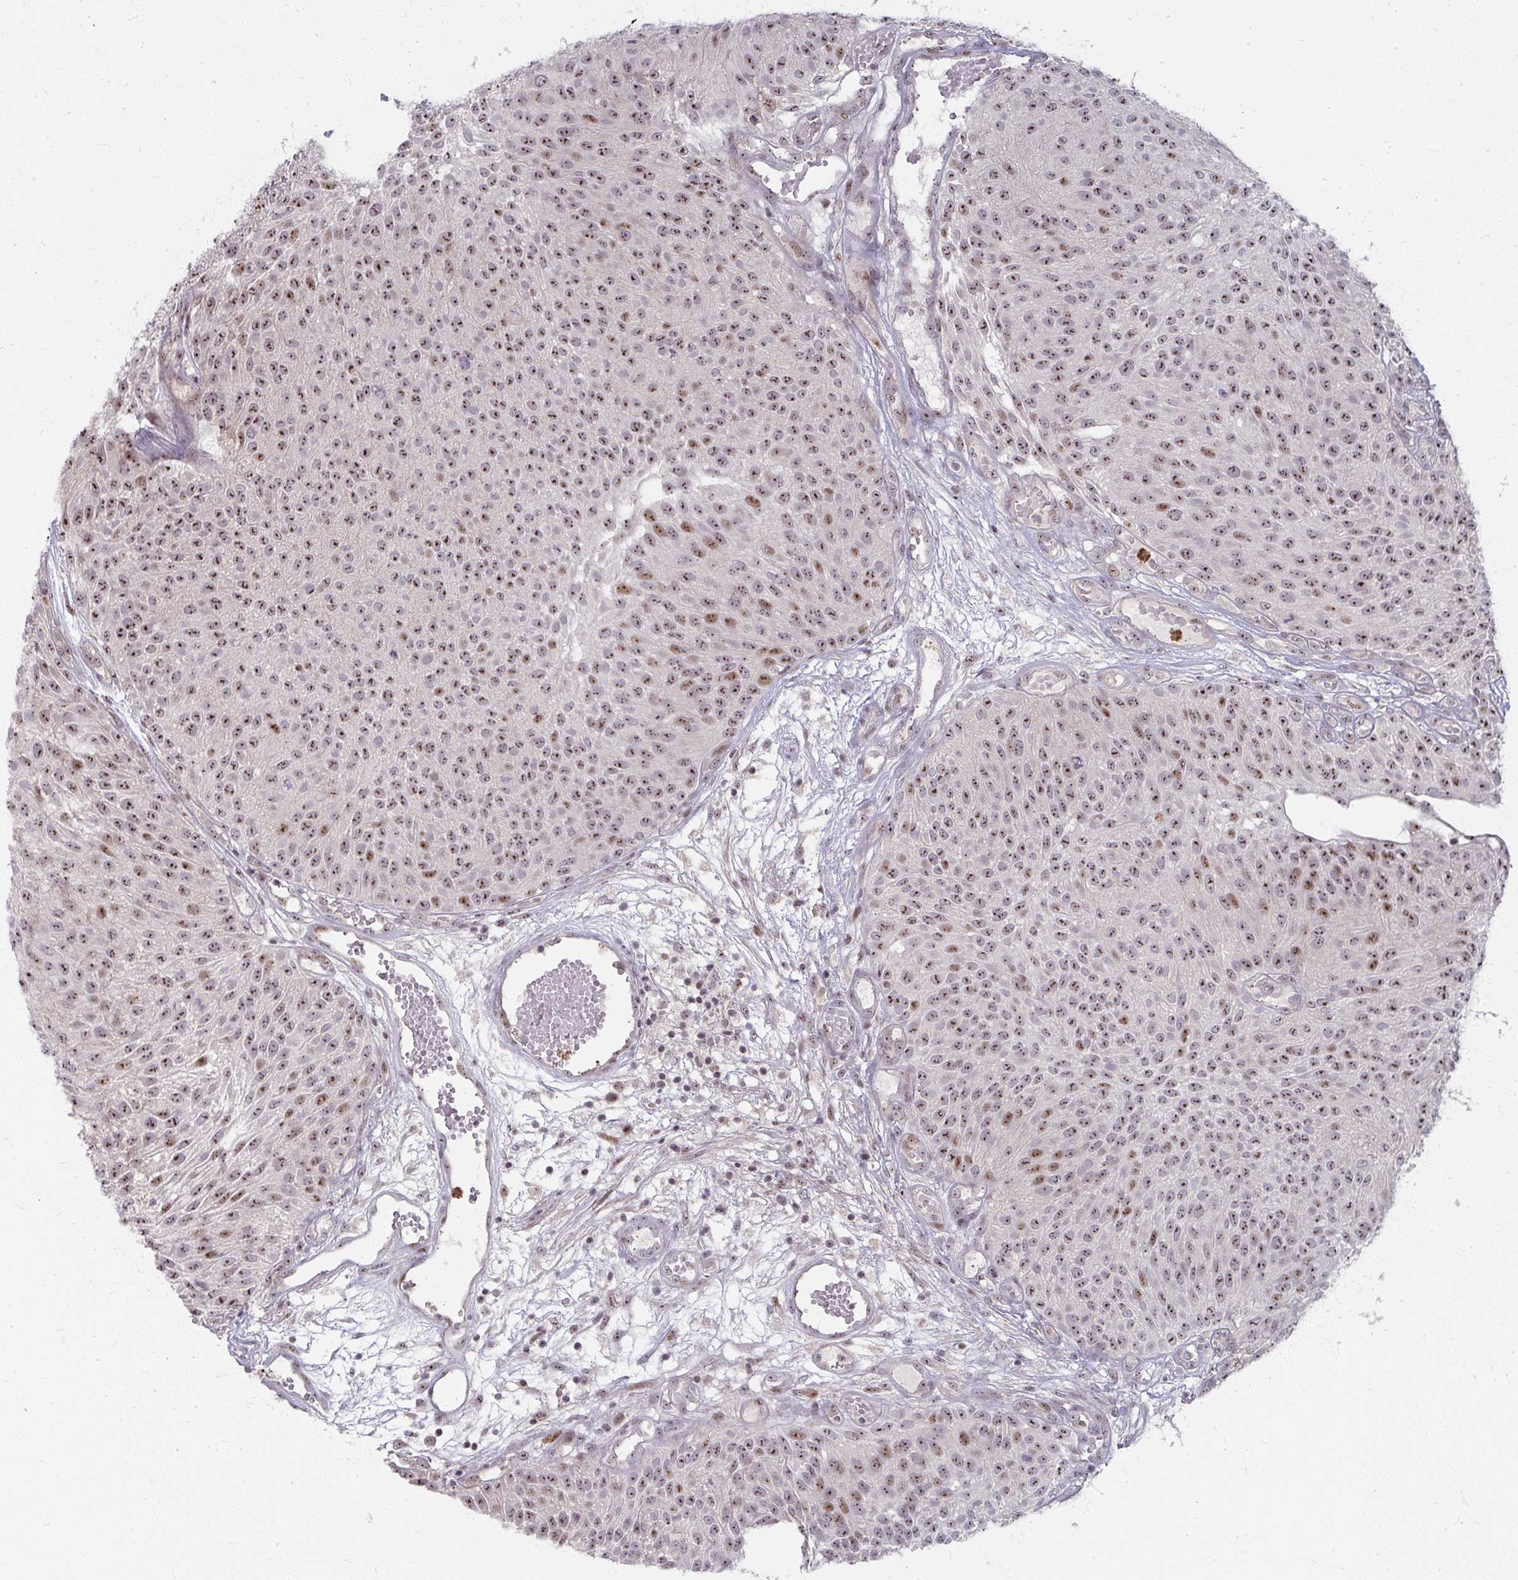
{"staining": {"intensity": "moderate", "quantity": ">75%", "location": "nuclear"}, "tissue": "urothelial cancer", "cell_type": "Tumor cells", "image_type": "cancer", "snomed": [{"axis": "morphology", "description": "Urothelial carcinoma, NOS"}, {"axis": "topography", "description": "Urinary bladder"}], "caption": "Urothelial cancer was stained to show a protein in brown. There is medium levels of moderate nuclear expression in approximately >75% of tumor cells. (Brightfield microscopy of DAB IHC at high magnification).", "gene": "MUS81", "patient": {"sex": "male", "age": 84}}